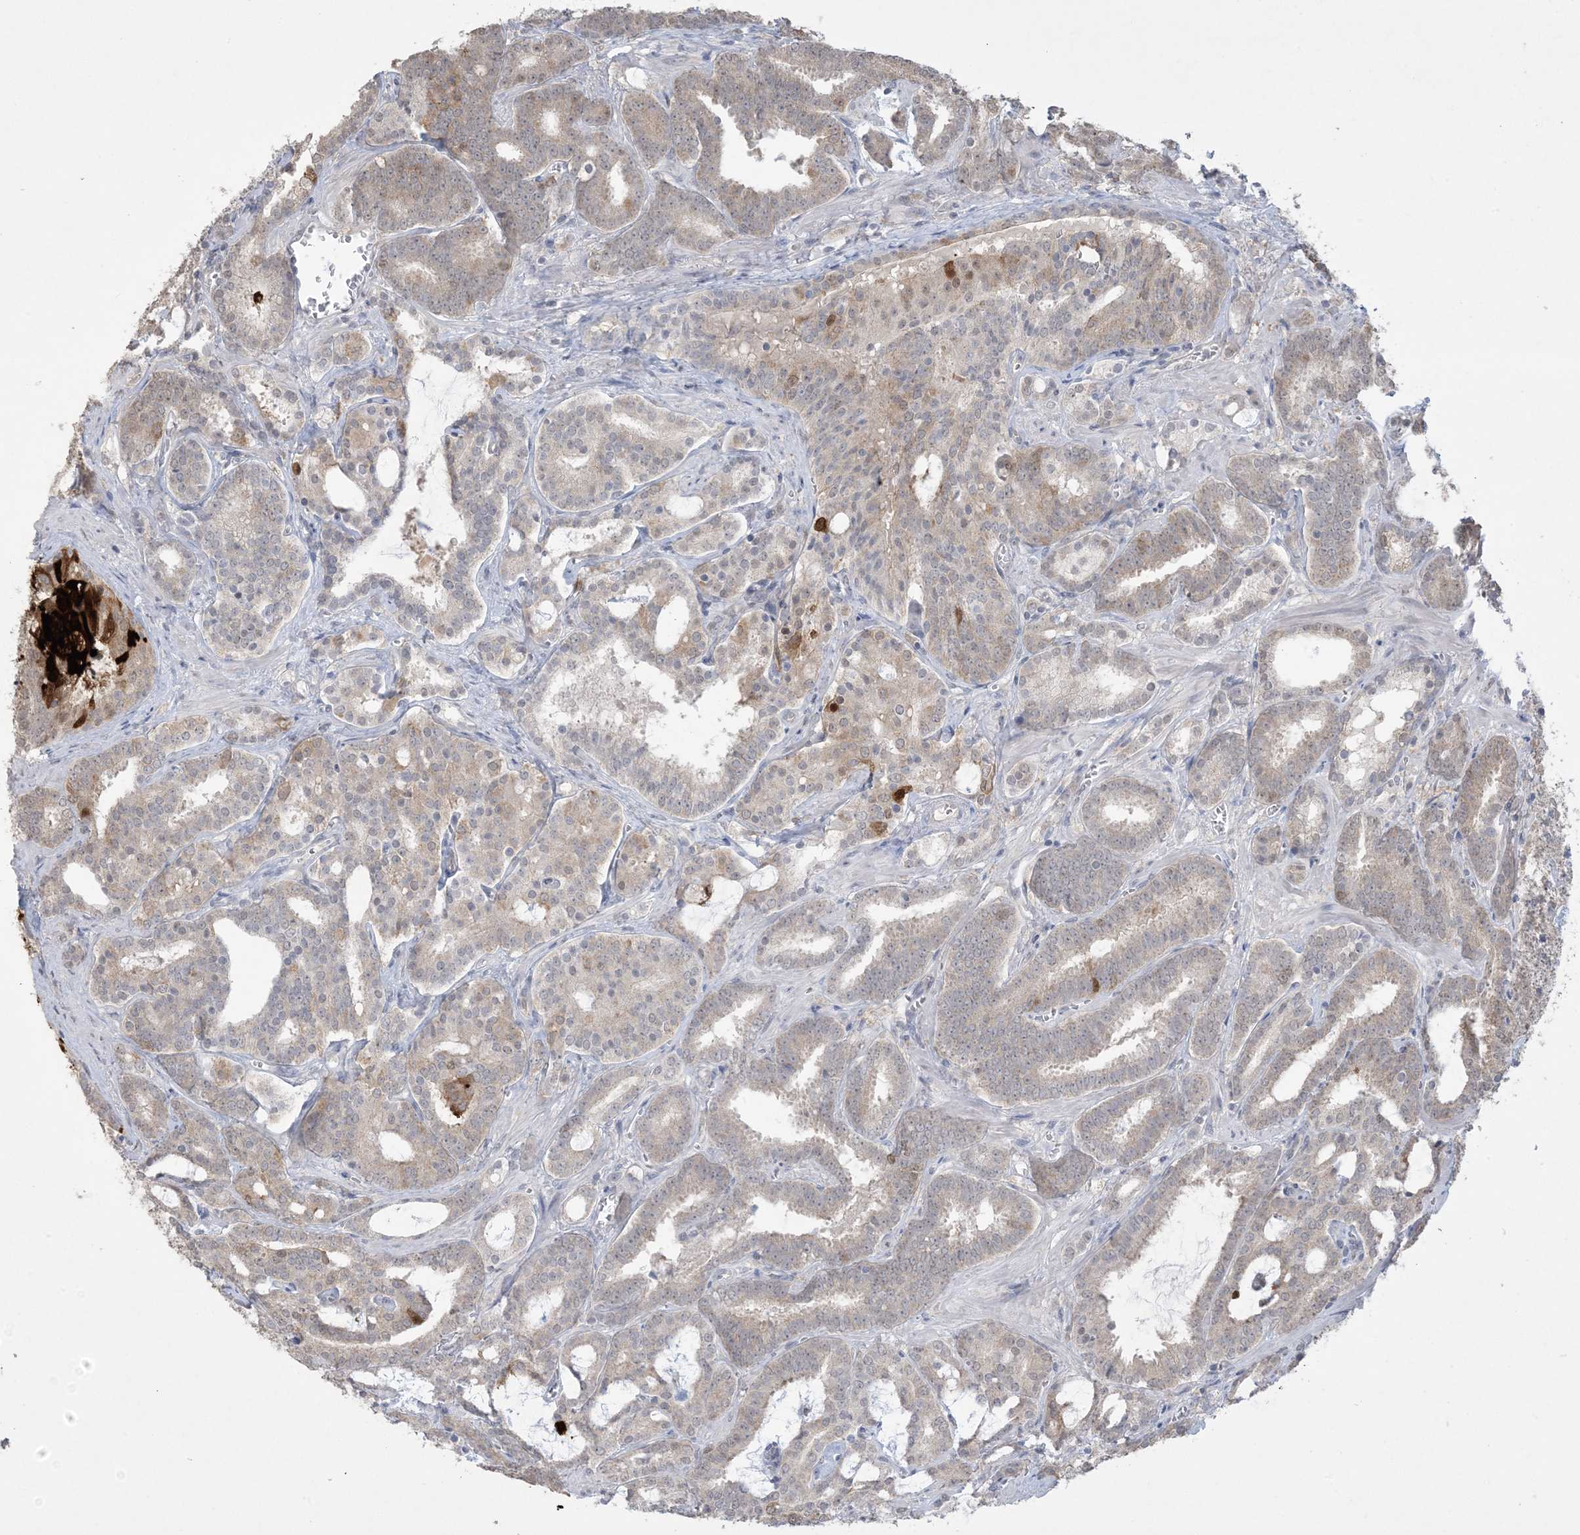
{"staining": {"intensity": "weak", "quantity": "25%-75%", "location": "cytoplasmic/membranous"}, "tissue": "prostate cancer", "cell_type": "Tumor cells", "image_type": "cancer", "snomed": [{"axis": "morphology", "description": "Adenocarcinoma, High grade"}, {"axis": "topography", "description": "Prostate and seminal vesicle, NOS"}], "caption": "High-grade adenocarcinoma (prostate) stained for a protein displays weak cytoplasmic/membranous positivity in tumor cells.", "gene": "HMGCS1", "patient": {"sex": "male", "age": 67}}